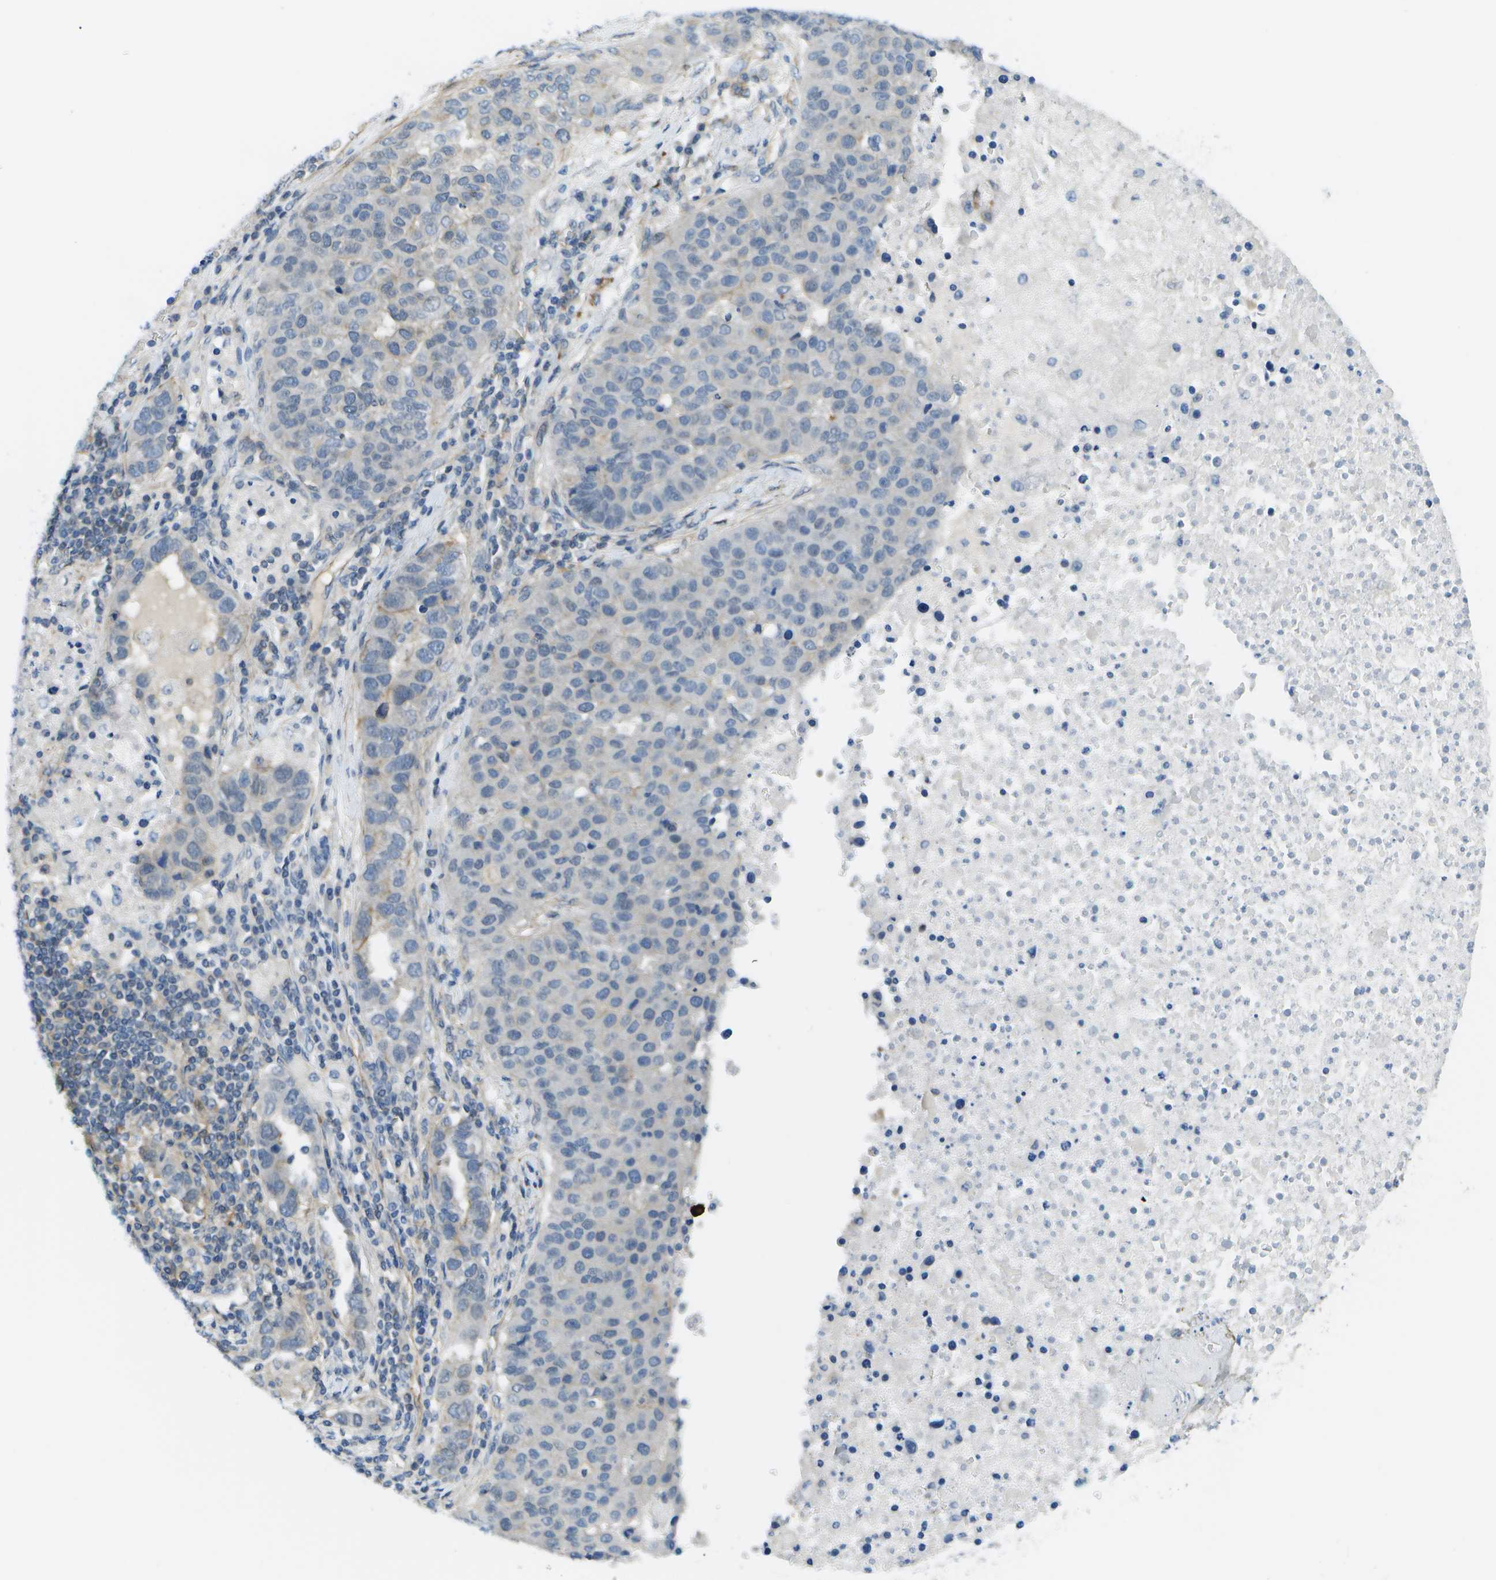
{"staining": {"intensity": "negative", "quantity": "none", "location": "none"}, "tissue": "pancreatic cancer", "cell_type": "Tumor cells", "image_type": "cancer", "snomed": [{"axis": "morphology", "description": "Adenocarcinoma, NOS"}, {"axis": "topography", "description": "Pancreas"}], "caption": "Immunohistochemical staining of pancreatic cancer exhibits no significant positivity in tumor cells.", "gene": "KIAA0040", "patient": {"sex": "female", "age": 61}}